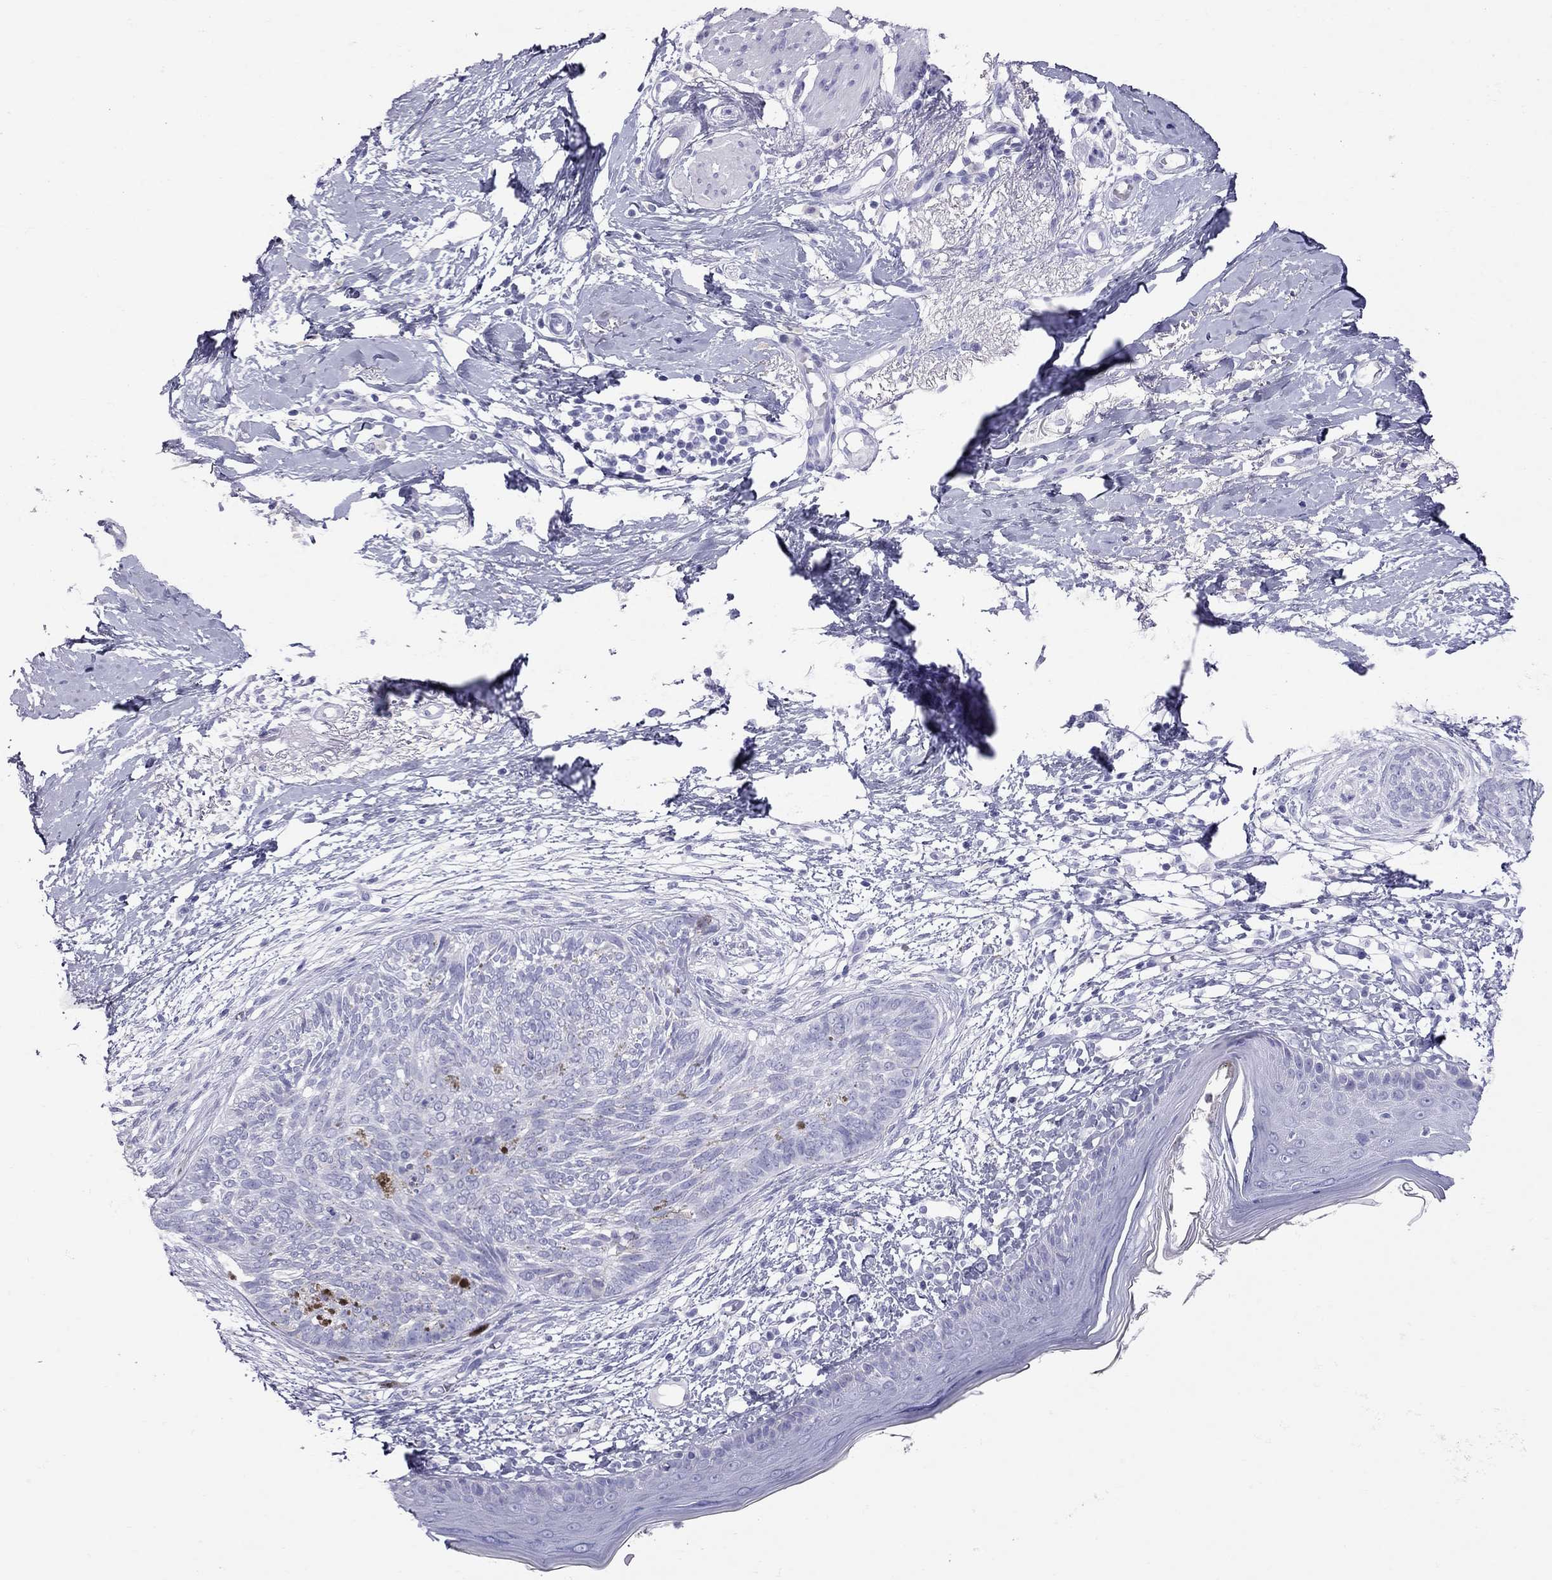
{"staining": {"intensity": "negative", "quantity": "none", "location": "none"}, "tissue": "skin cancer", "cell_type": "Tumor cells", "image_type": "cancer", "snomed": [{"axis": "morphology", "description": "Normal tissue, NOS"}, {"axis": "morphology", "description": "Basal cell carcinoma"}, {"axis": "topography", "description": "Skin"}], "caption": "Immunohistochemical staining of skin basal cell carcinoma shows no significant staining in tumor cells. (IHC, brightfield microscopy, high magnification).", "gene": "TRPM3", "patient": {"sex": "male", "age": 84}}